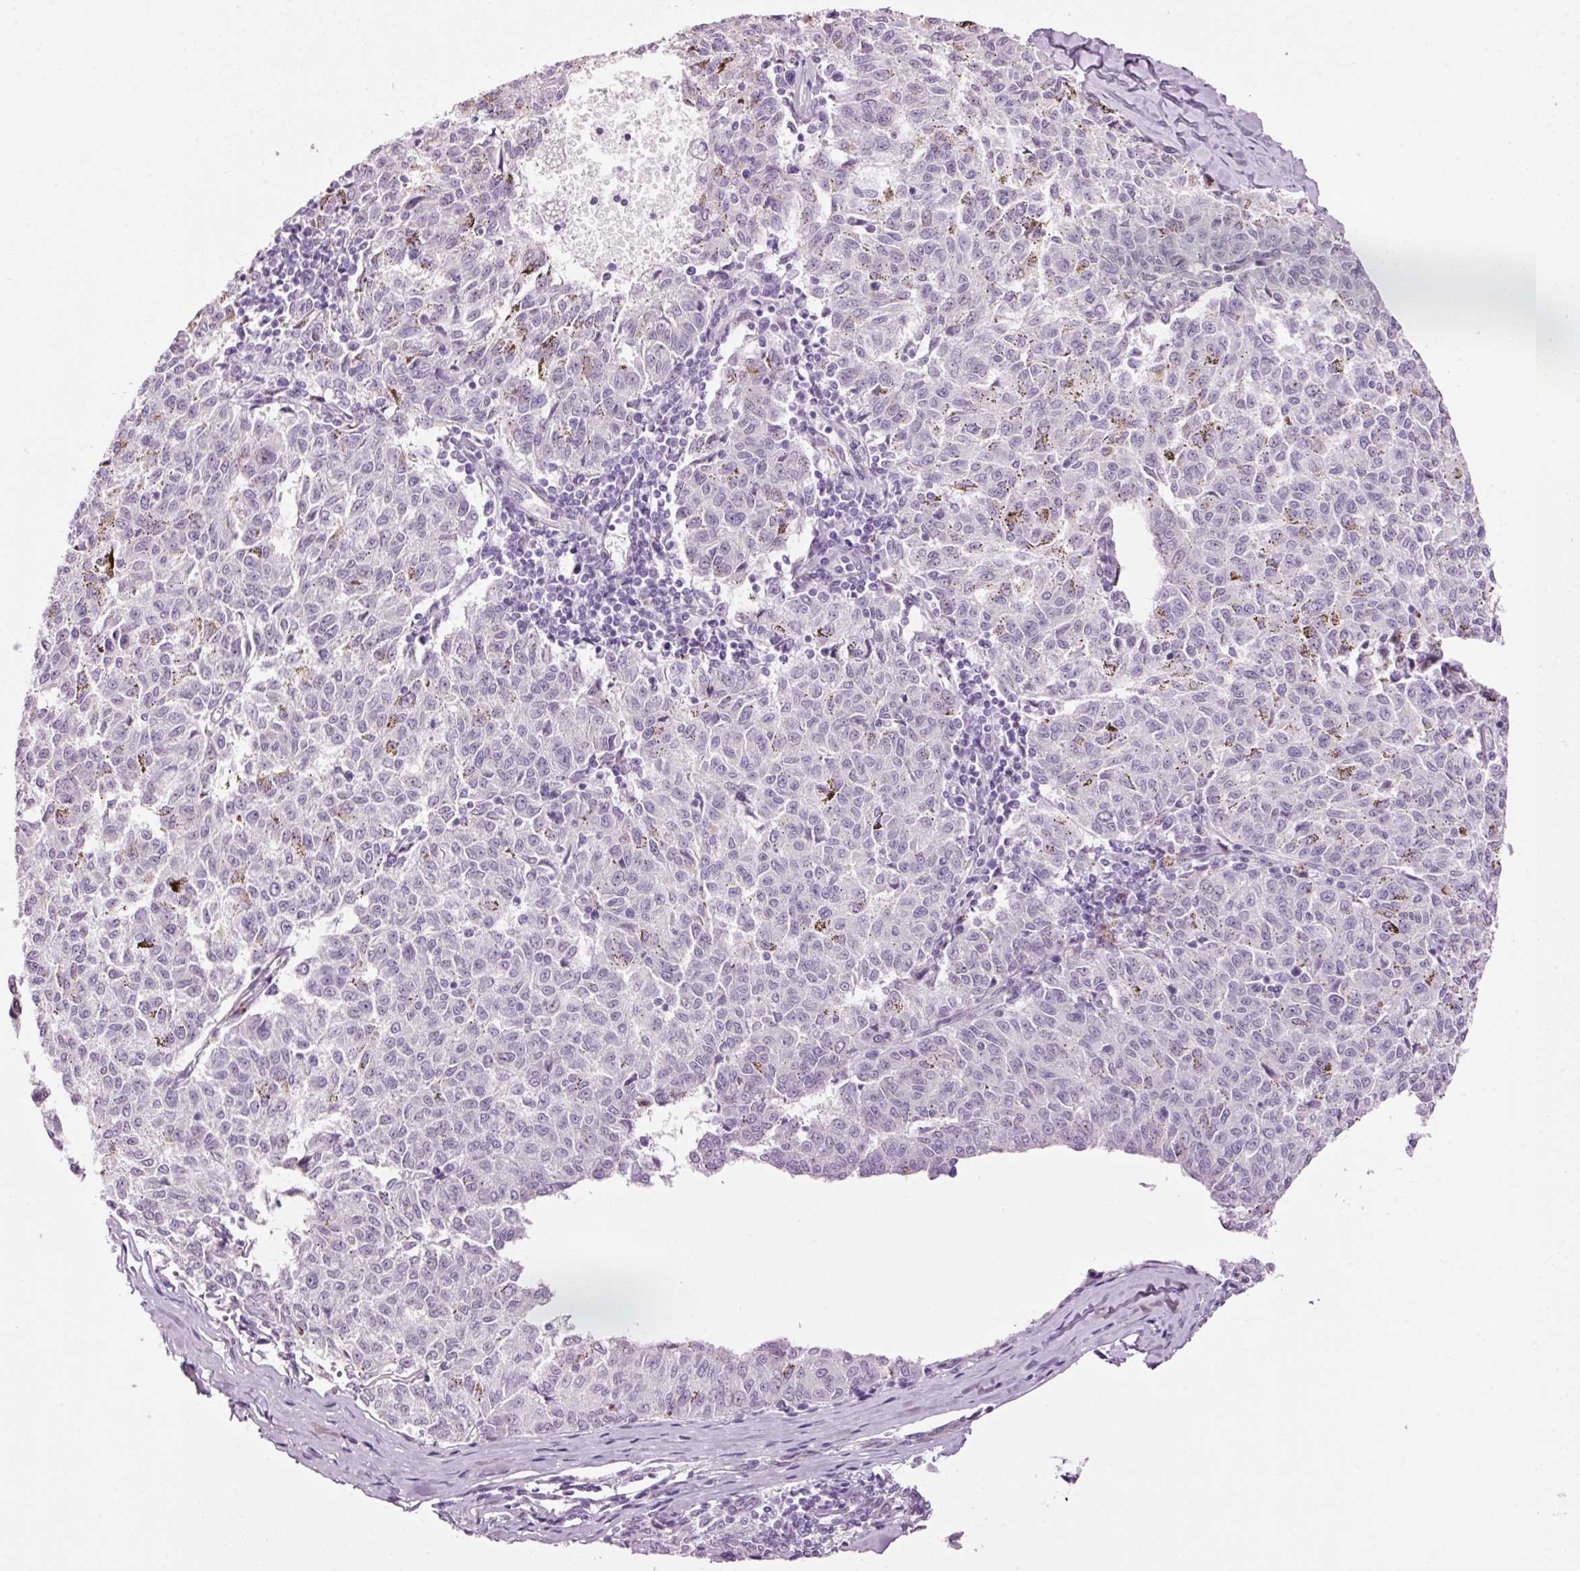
{"staining": {"intensity": "negative", "quantity": "none", "location": "none"}, "tissue": "melanoma", "cell_type": "Tumor cells", "image_type": "cancer", "snomed": [{"axis": "morphology", "description": "Malignant melanoma, NOS"}, {"axis": "topography", "description": "Skin"}], "caption": "Photomicrograph shows no protein positivity in tumor cells of melanoma tissue. (Stains: DAB immunohistochemistry with hematoxylin counter stain, Microscopy: brightfield microscopy at high magnification).", "gene": "ANKRD20A1", "patient": {"sex": "female", "age": 72}}